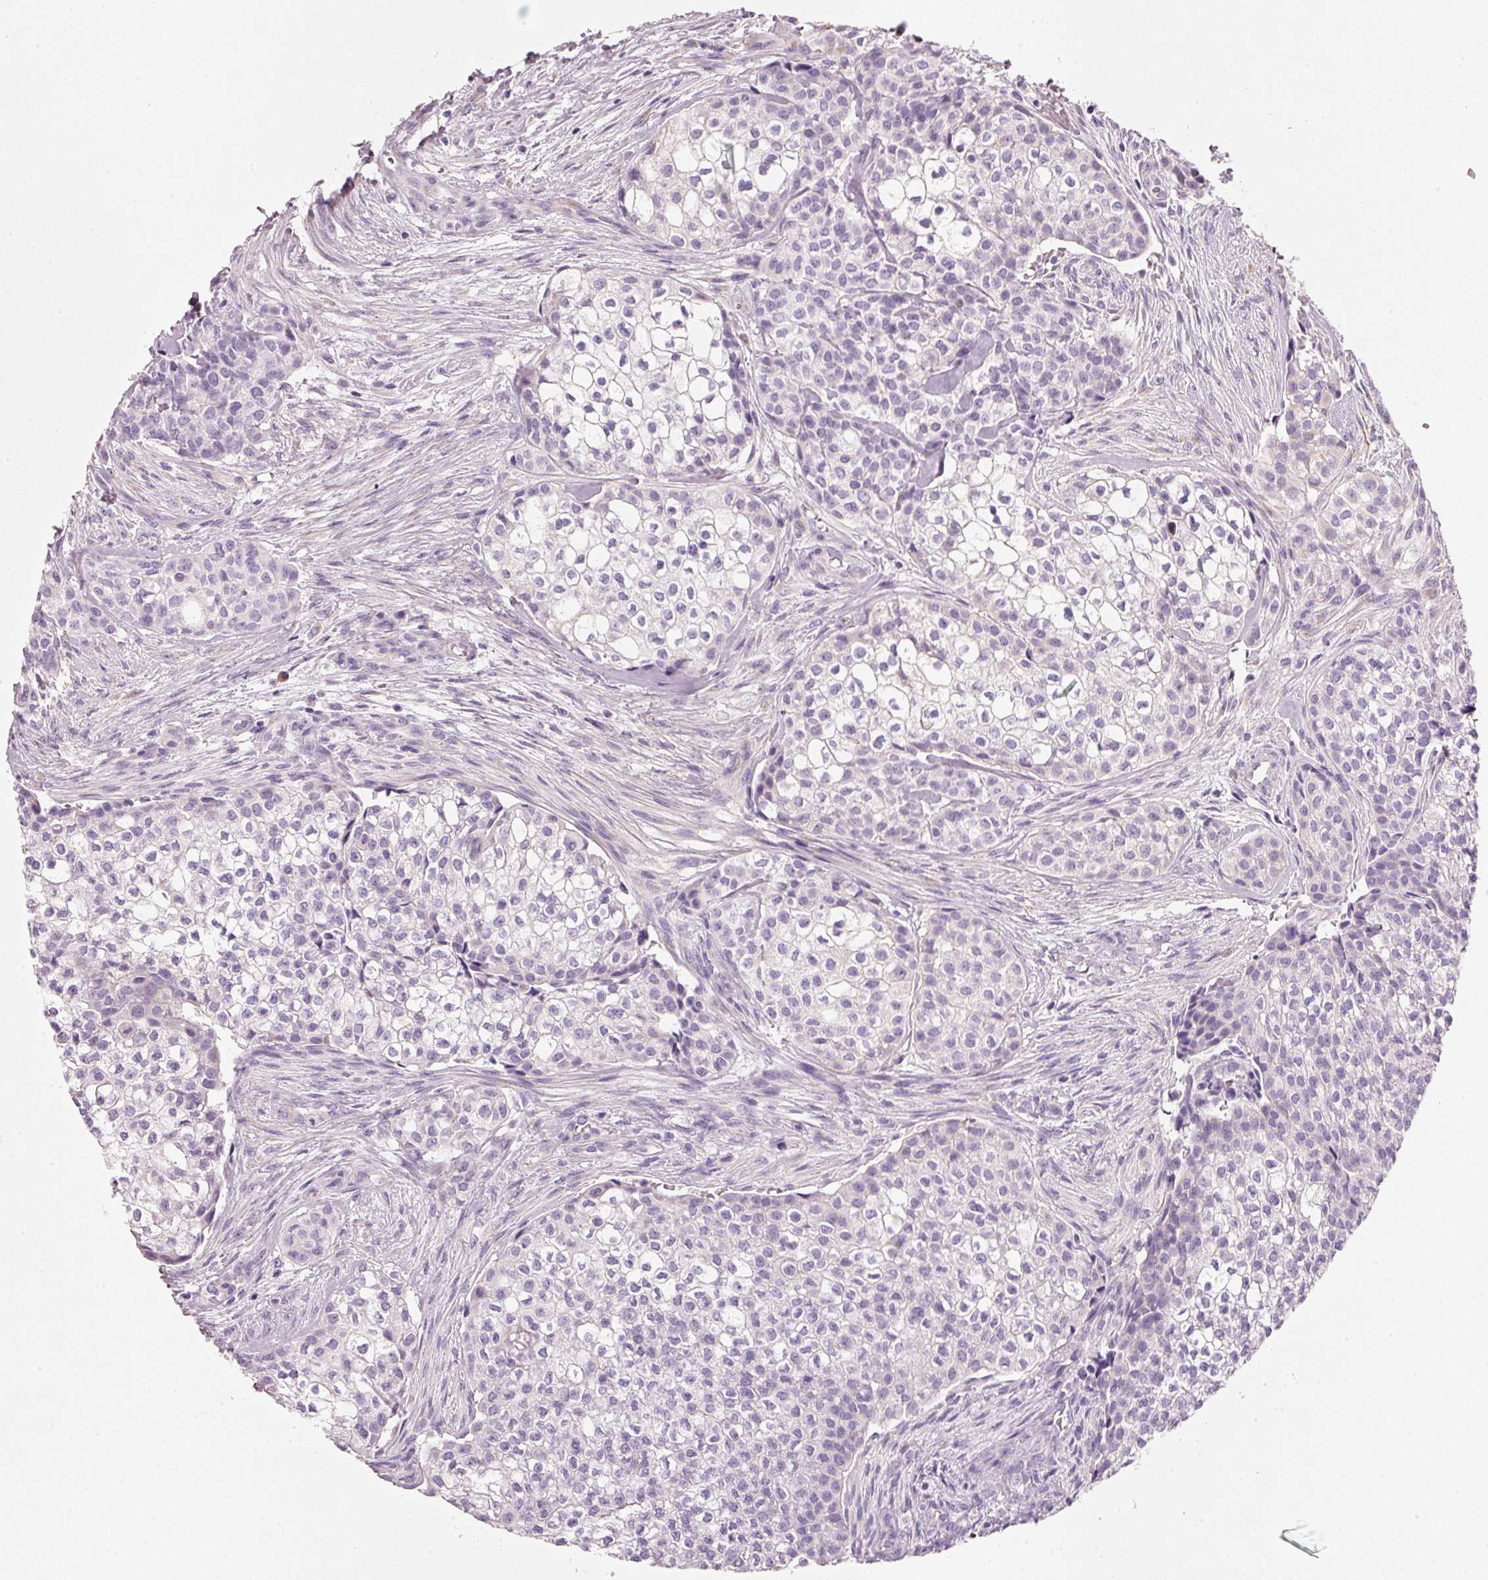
{"staining": {"intensity": "negative", "quantity": "none", "location": "none"}, "tissue": "head and neck cancer", "cell_type": "Tumor cells", "image_type": "cancer", "snomed": [{"axis": "morphology", "description": "Adenocarcinoma, NOS"}, {"axis": "topography", "description": "Head-Neck"}], "caption": "Tumor cells are negative for protein expression in human head and neck cancer (adenocarcinoma).", "gene": "PDXDC1", "patient": {"sex": "male", "age": 81}}